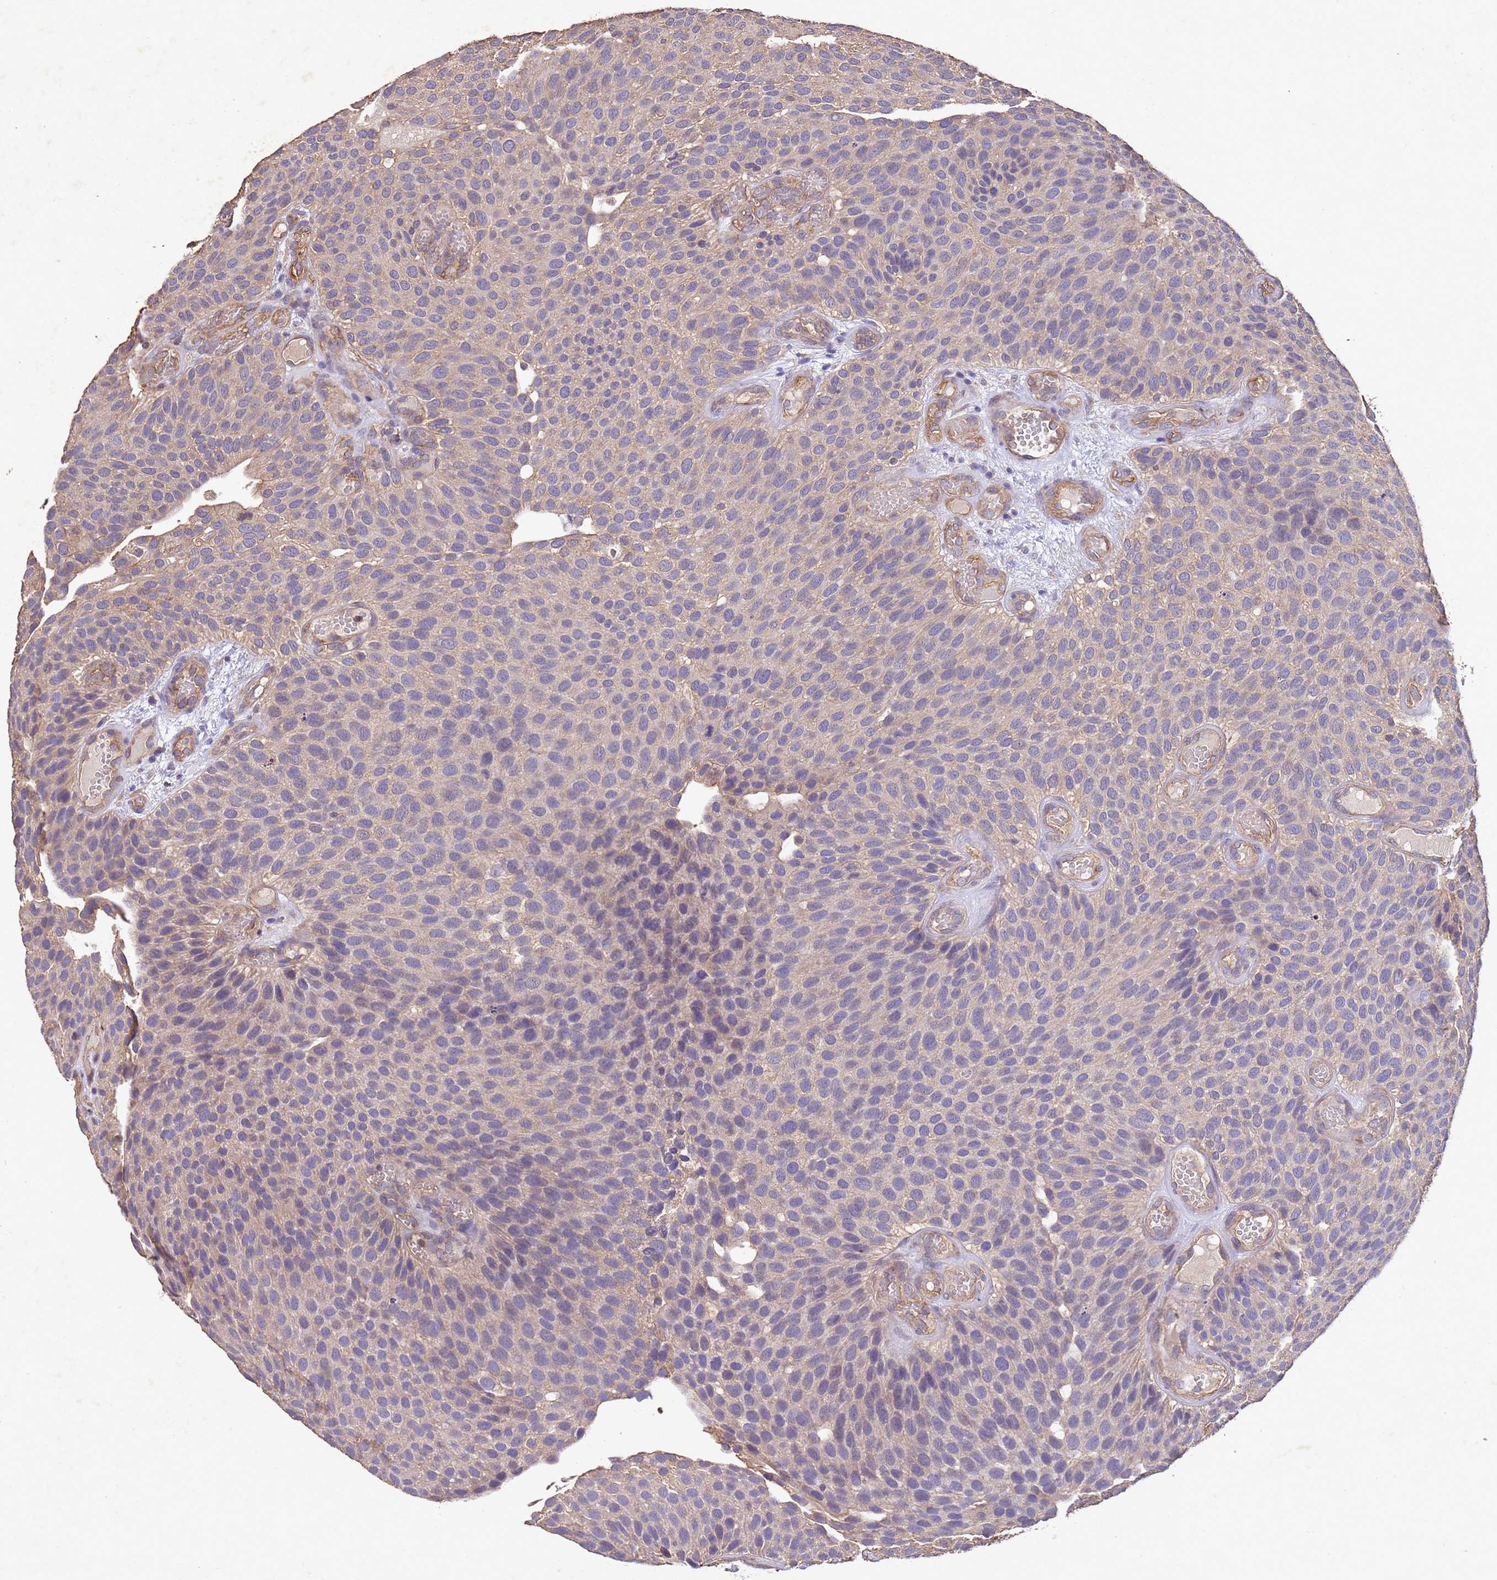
{"staining": {"intensity": "weak", "quantity": "25%-75%", "location": "cytoplasmic/membranous"}, "tissue": "urothelial cancer", "cell_type": "Tumor cells", "image_type": "cancer", "snomed": [{"axis": "morphology", "description": "Urothelial carcinoma, Low grade"}, {"axis": "topography", "description": "Urinary bladder"}], "caption": "Brown immunohistochemical staining in urothelial cancer reveals weak cytoplasmic/membranous positivity in about 25%-75% of tumor cells.", "gene": "MTX3", "patient": {"sex": "male", "age": 89}}